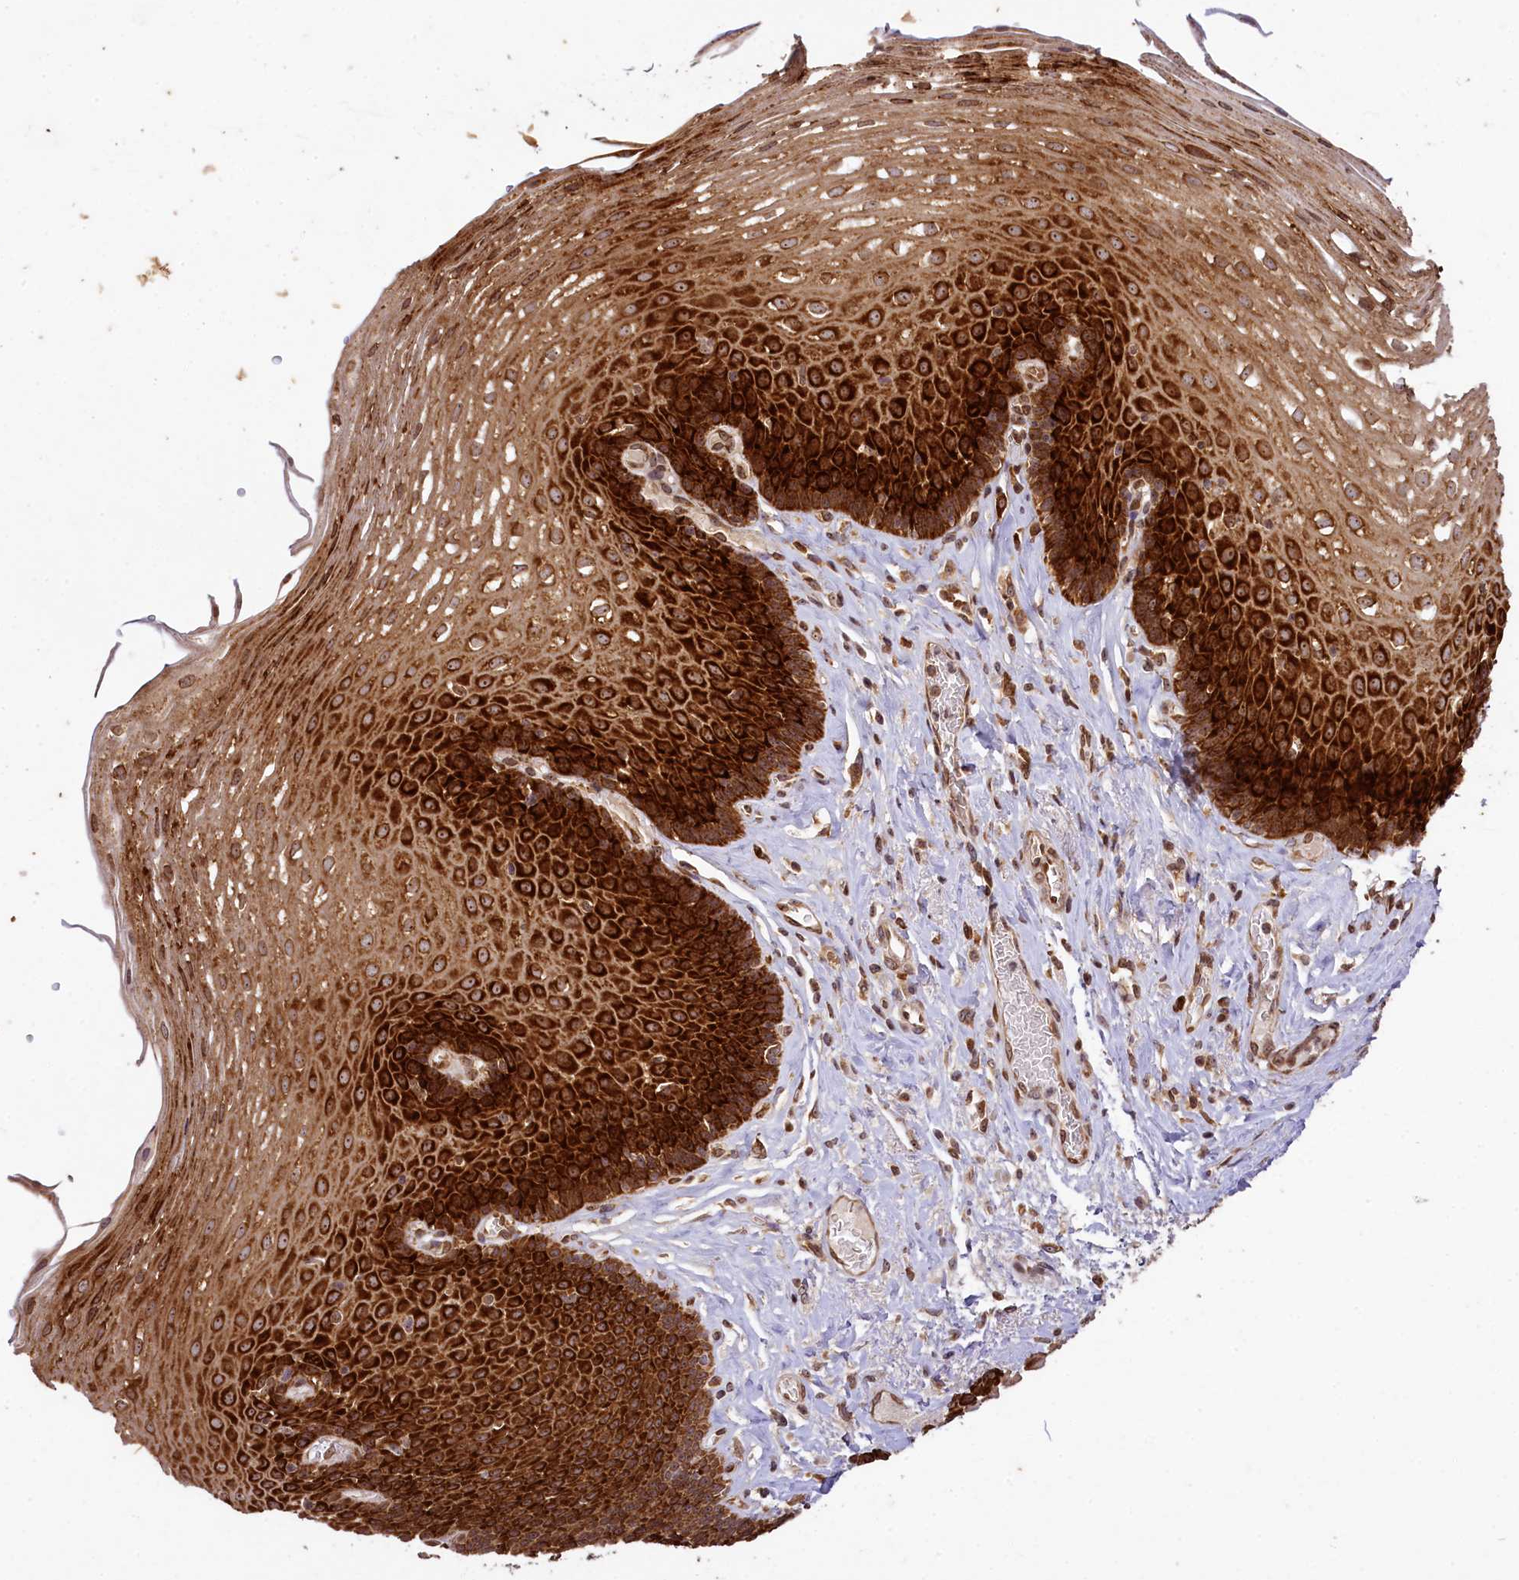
{"staining": {"intensity": "strong", "quantity": ">75%", "location": "cytoplasmic/membranous,nuclear"}, "tissue": "esophagus", "cell_type": "Squamous epithelial cells", "image_type": "normal", "snomed": [{"axis": "morphology", "description": "Normal tissue, NOS"}, {"axis": "topography", "description": "Esophagus"}], "caption": "This image shows immunohistochemistry (IHC) staining of unremarkable human esophagus, with high strong cytoplasmic/membranous,nuclear expression in approximately >75% of squamous epithelial cells.", "gene": "LARP4", "patient": {"sex": "female", "age": 66}}